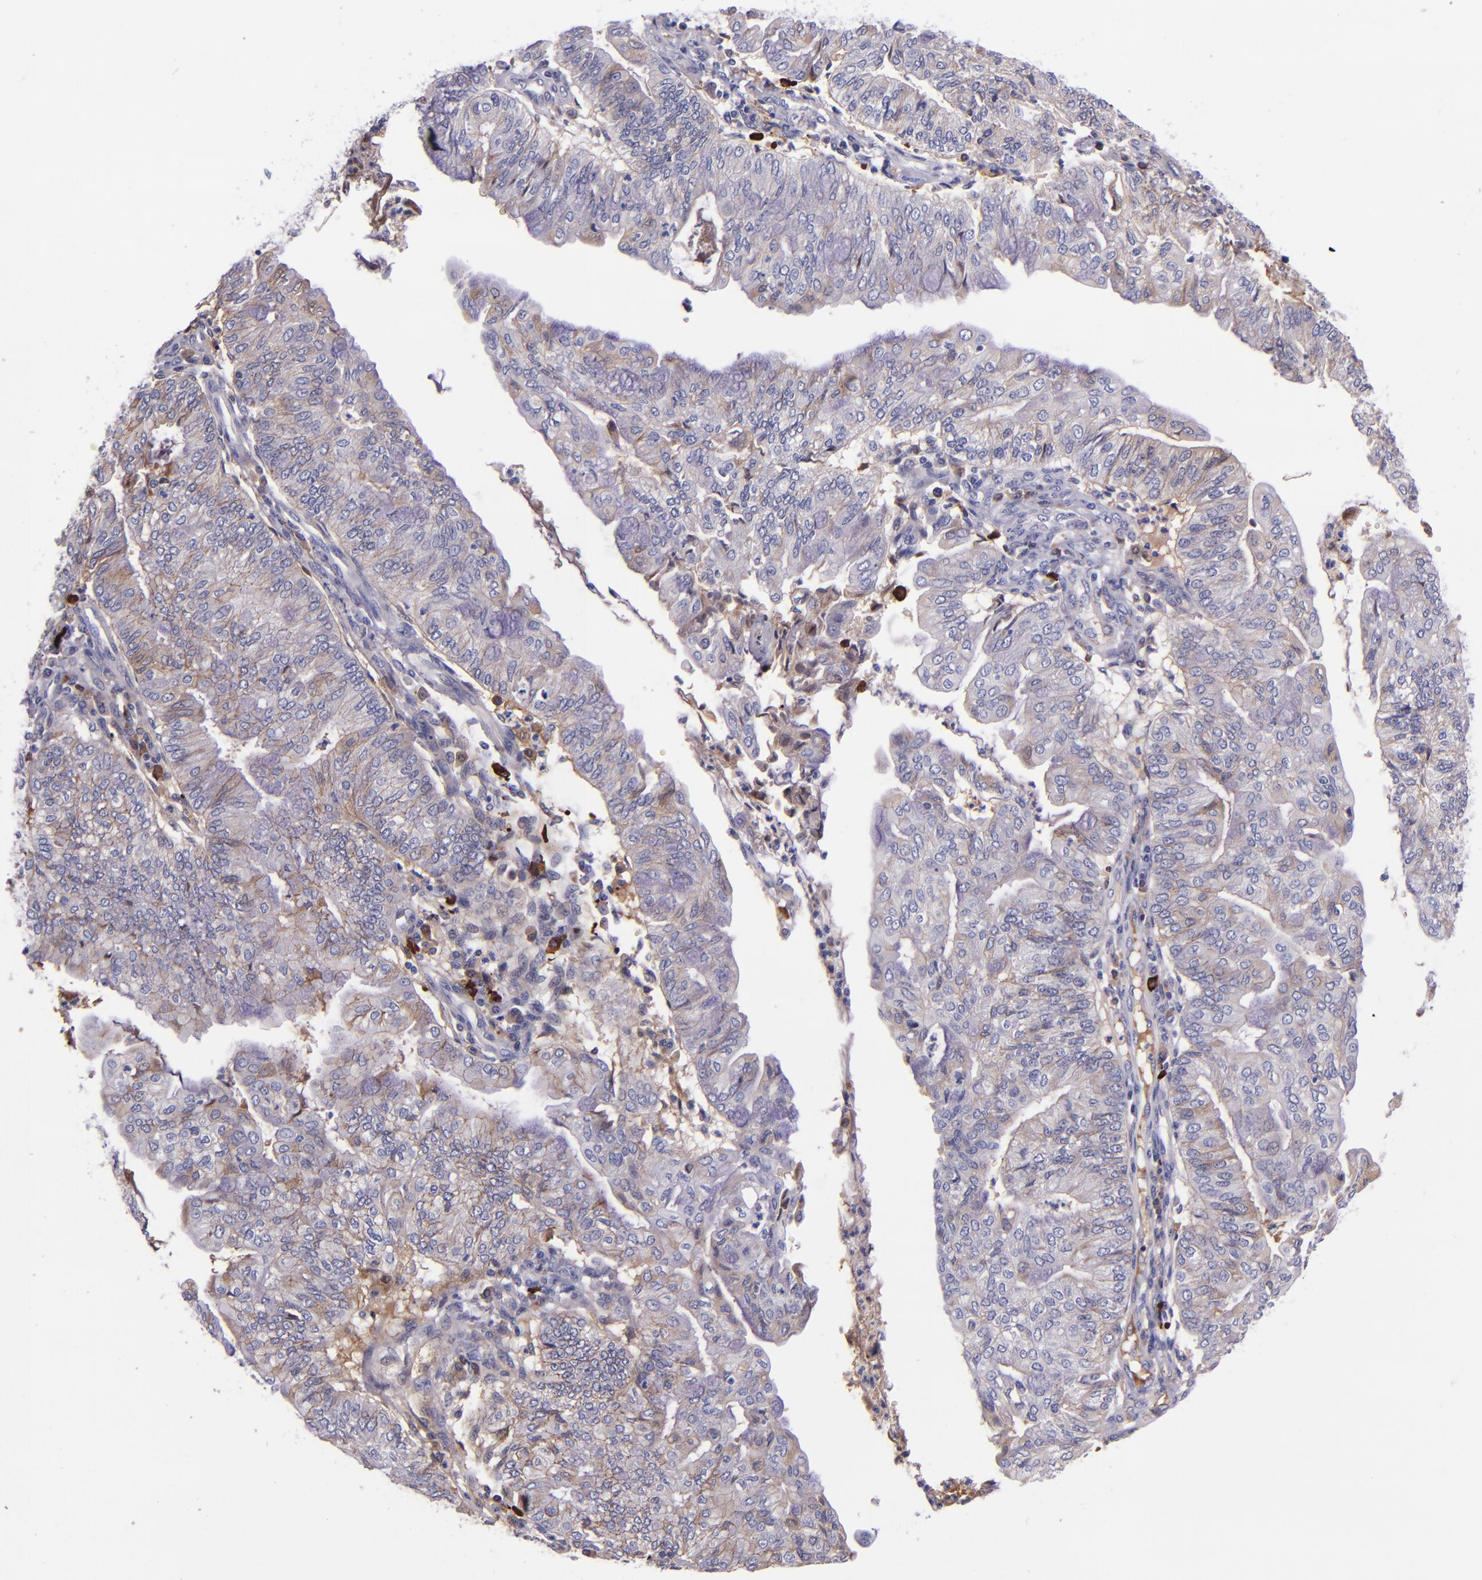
{"staining": {"intensity": "weak", "quantity": "25%-75%", "location": "cytoplasmic/membranous"}, "tissue": "endometrial cancer", "cell_type": "Tumor cells", "image_type": "cancer", "snomed": [{"axis": "morphology", "description": "Adenocarcinoma, NOS"}, {"axis": "topography", "description": "Endometrium"}], "caption": "This image exhibits endometrial cancer stained with immunohistochemistry (IHC) to label a protein in brown. The cytoplasmic/membranous of tumor cells show weak positivity for the protein. Nuclei are counter-stained blue.", "gene": "KNG1", "patient": {"sex": "female", "age": 59}}